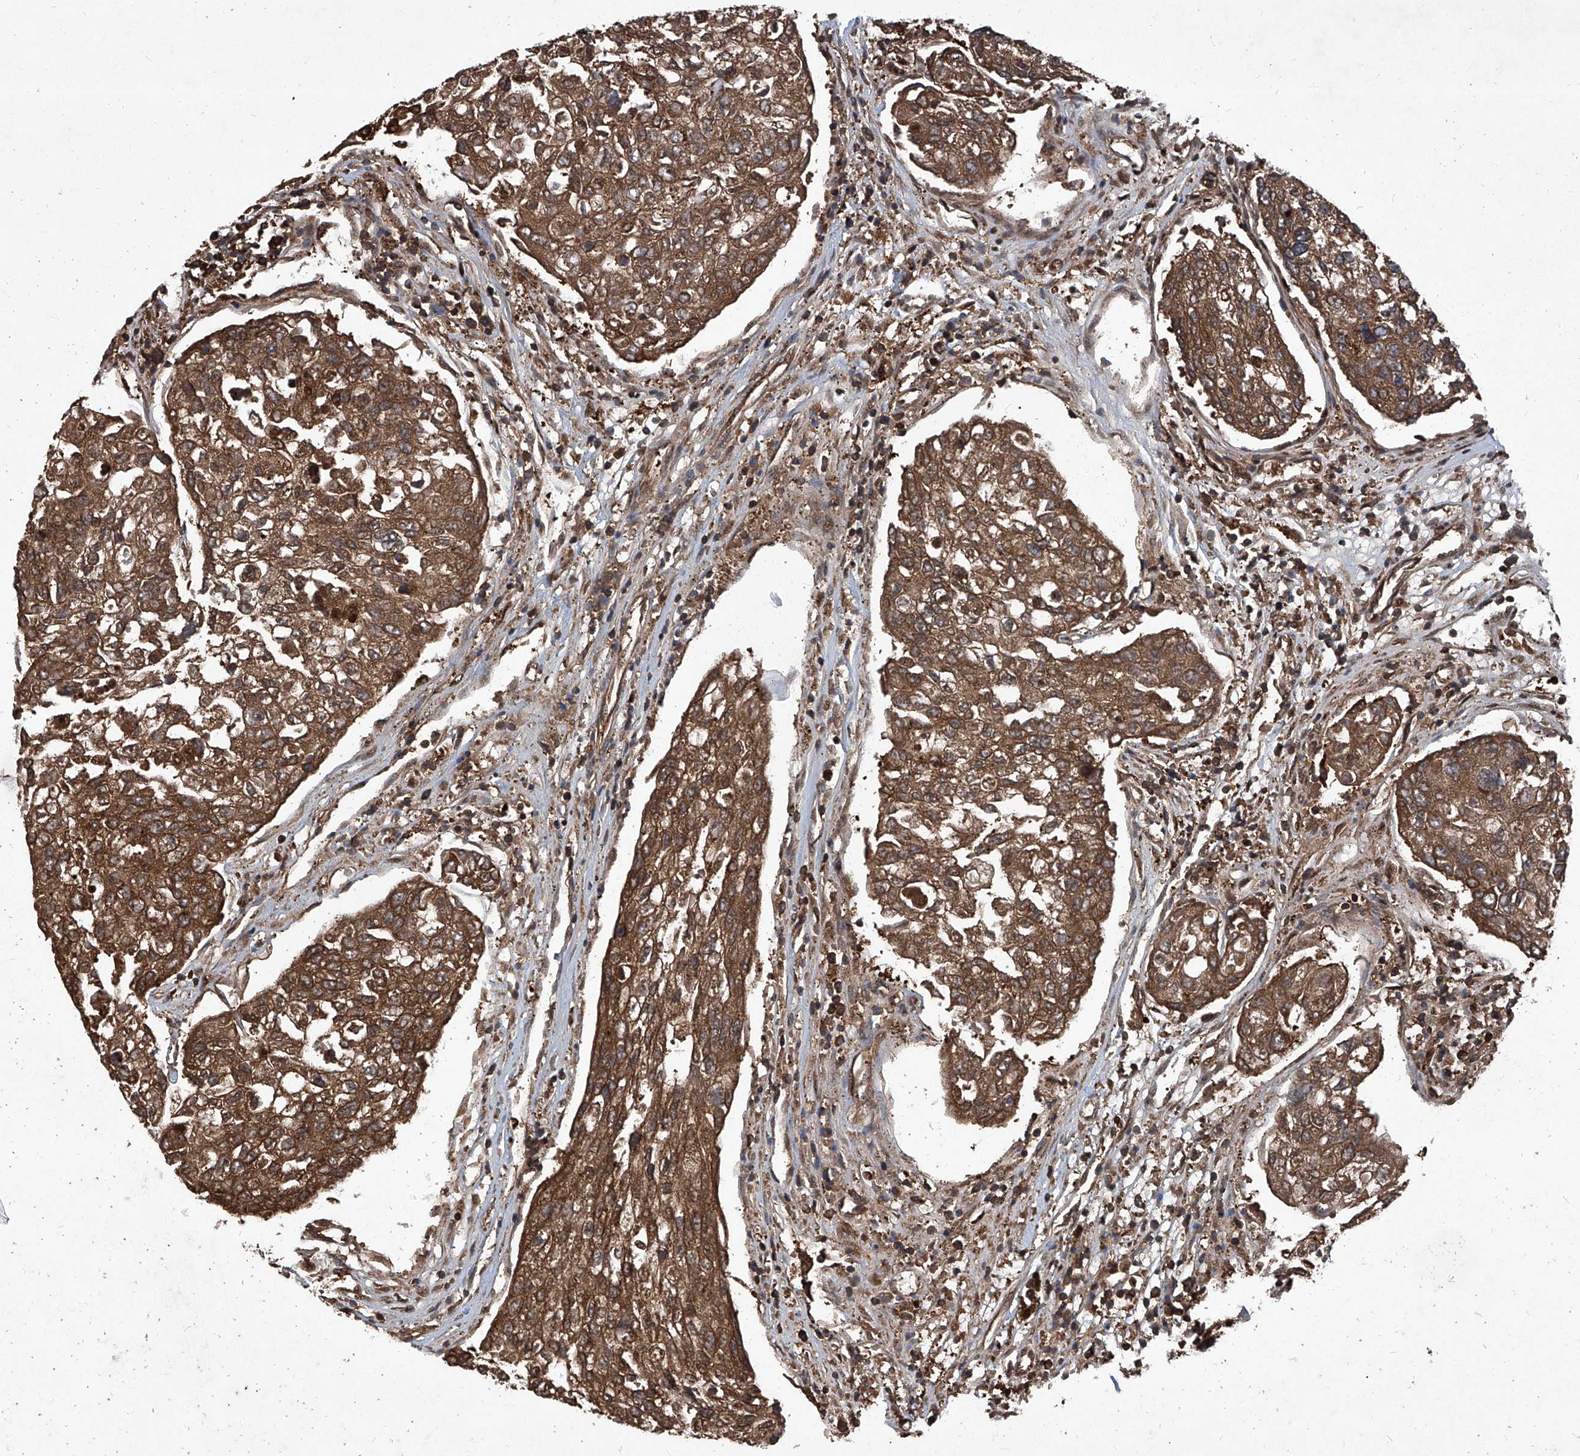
{"staining": {"intensity": "strong", "quantity": ">75%", "location": "cytoplasmic/membranous,nuclear"}, "tissue": "urothelial cancer", "cell_type": "Tumor cells", "image_type": "cancer", "snomed": [{"axis": "morphology", "description": "Urothelial carcinoma, High grade"}, {"axis": "topography", "description": "Lymph node"}, {"axis": "topography", "description": "Urinary bladder"}], "caption": "A photomicrograph of high-grade urothelial carcinoma stained for a protein reveals strong cytoplasmic/membranous and nuclear brown staining in tumor cells. The staining is performed using DAB brown chromogen to label protein expression. The nuclei are counter-stained blue using hematoxylin.", "gene": "PSMB1", "patient": {"sex": "male", "age": 51}}